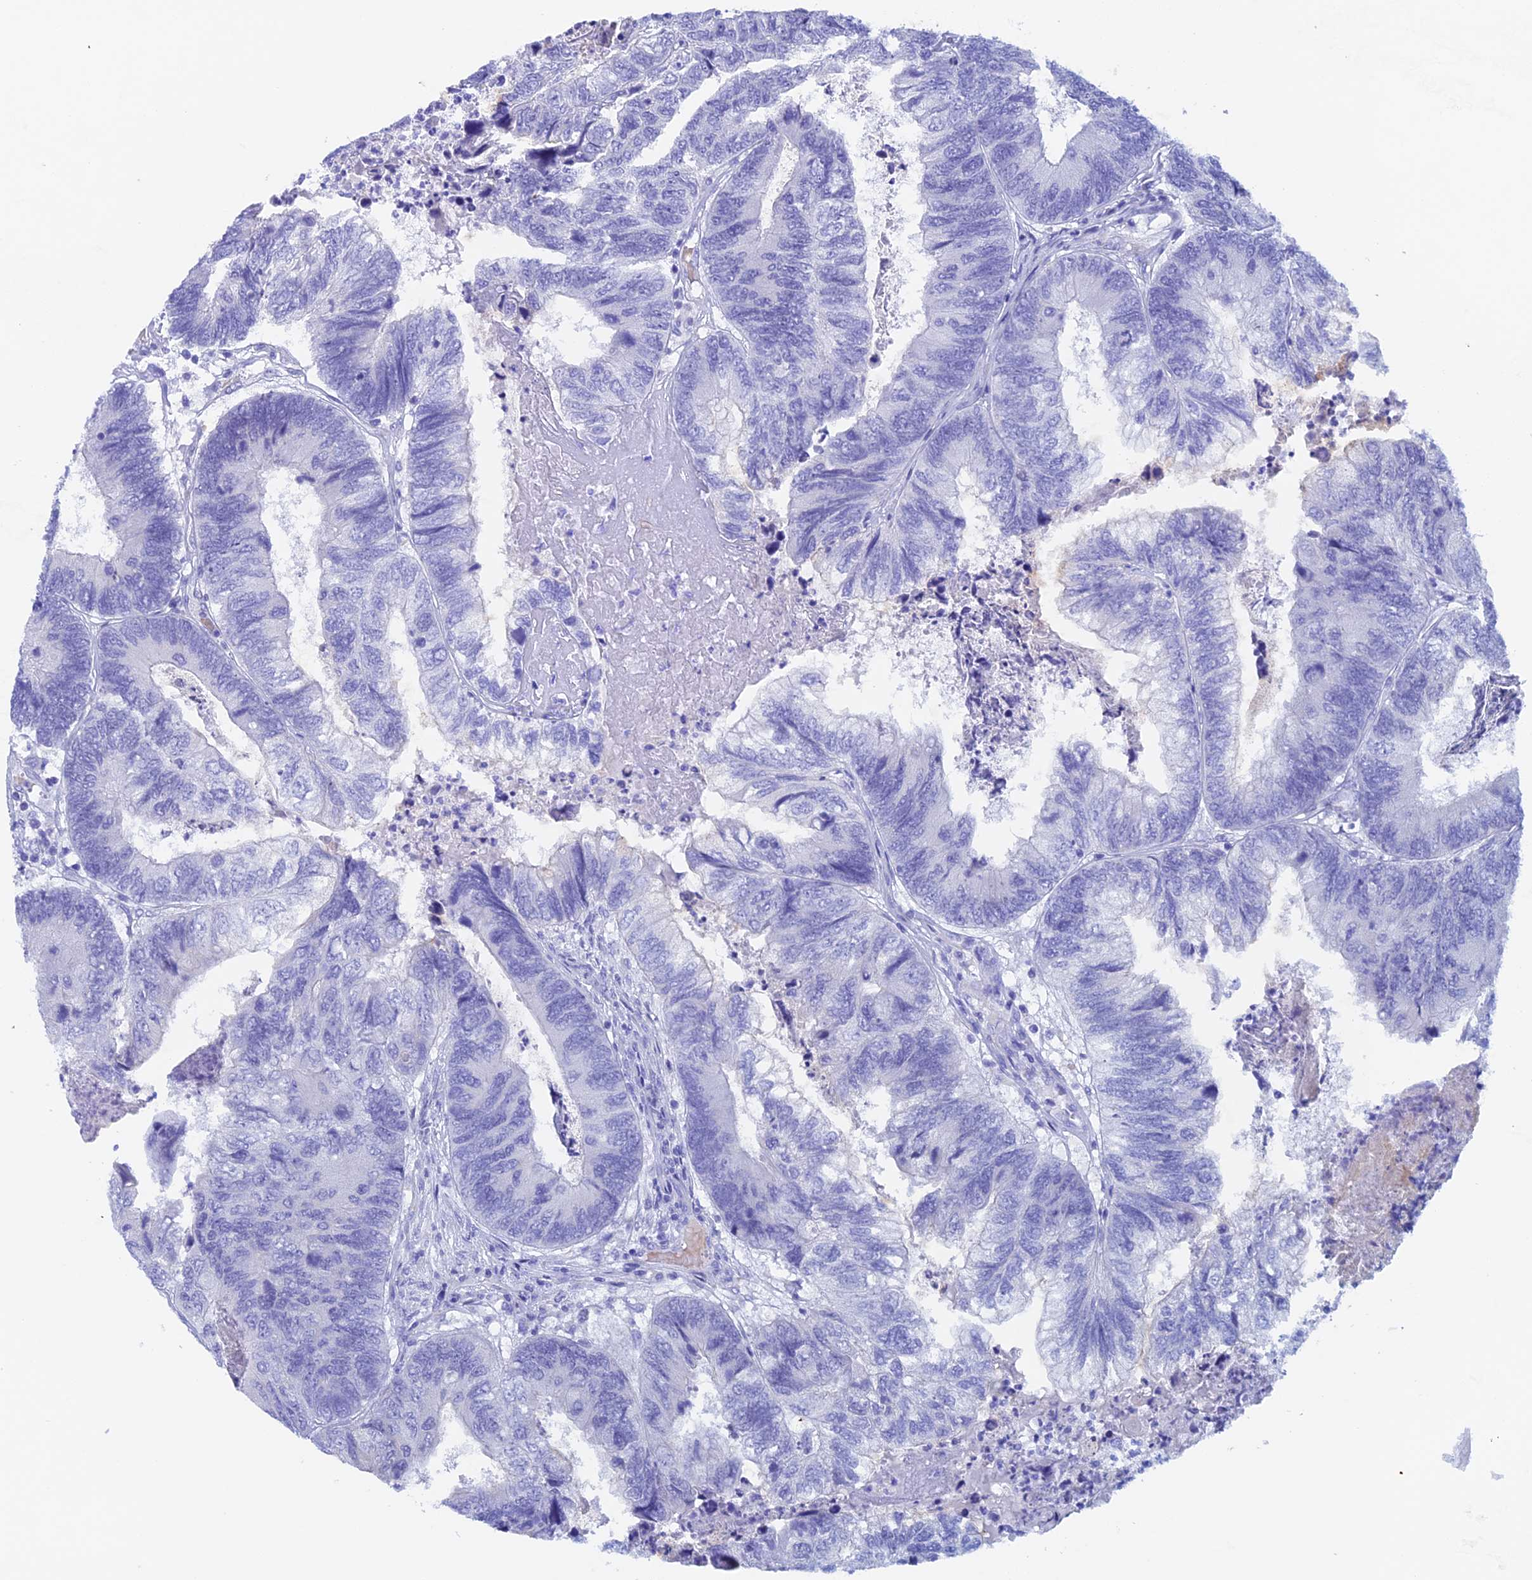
{"staining": {"intensity": "negative", "quantity": "none", "location": "none"}, "tissue": "colorectal cancer", "cell_type": "Tumor cells", "image_type": "cancer", "snomed": [{"axis": "morphology", "description": "Adenocarcinoma, NOS"}, {"axis": "topography", "description": "Colon"}], "caption": "Tumor cells are negative for brown protein staining in adenocarcinoma (colorectal). (DAB immunohistochemistry visualized using brightfield microscopy, high magnification).", "gene": "PSMC3IP", "patient": {"sex": "female", "age": 67}}